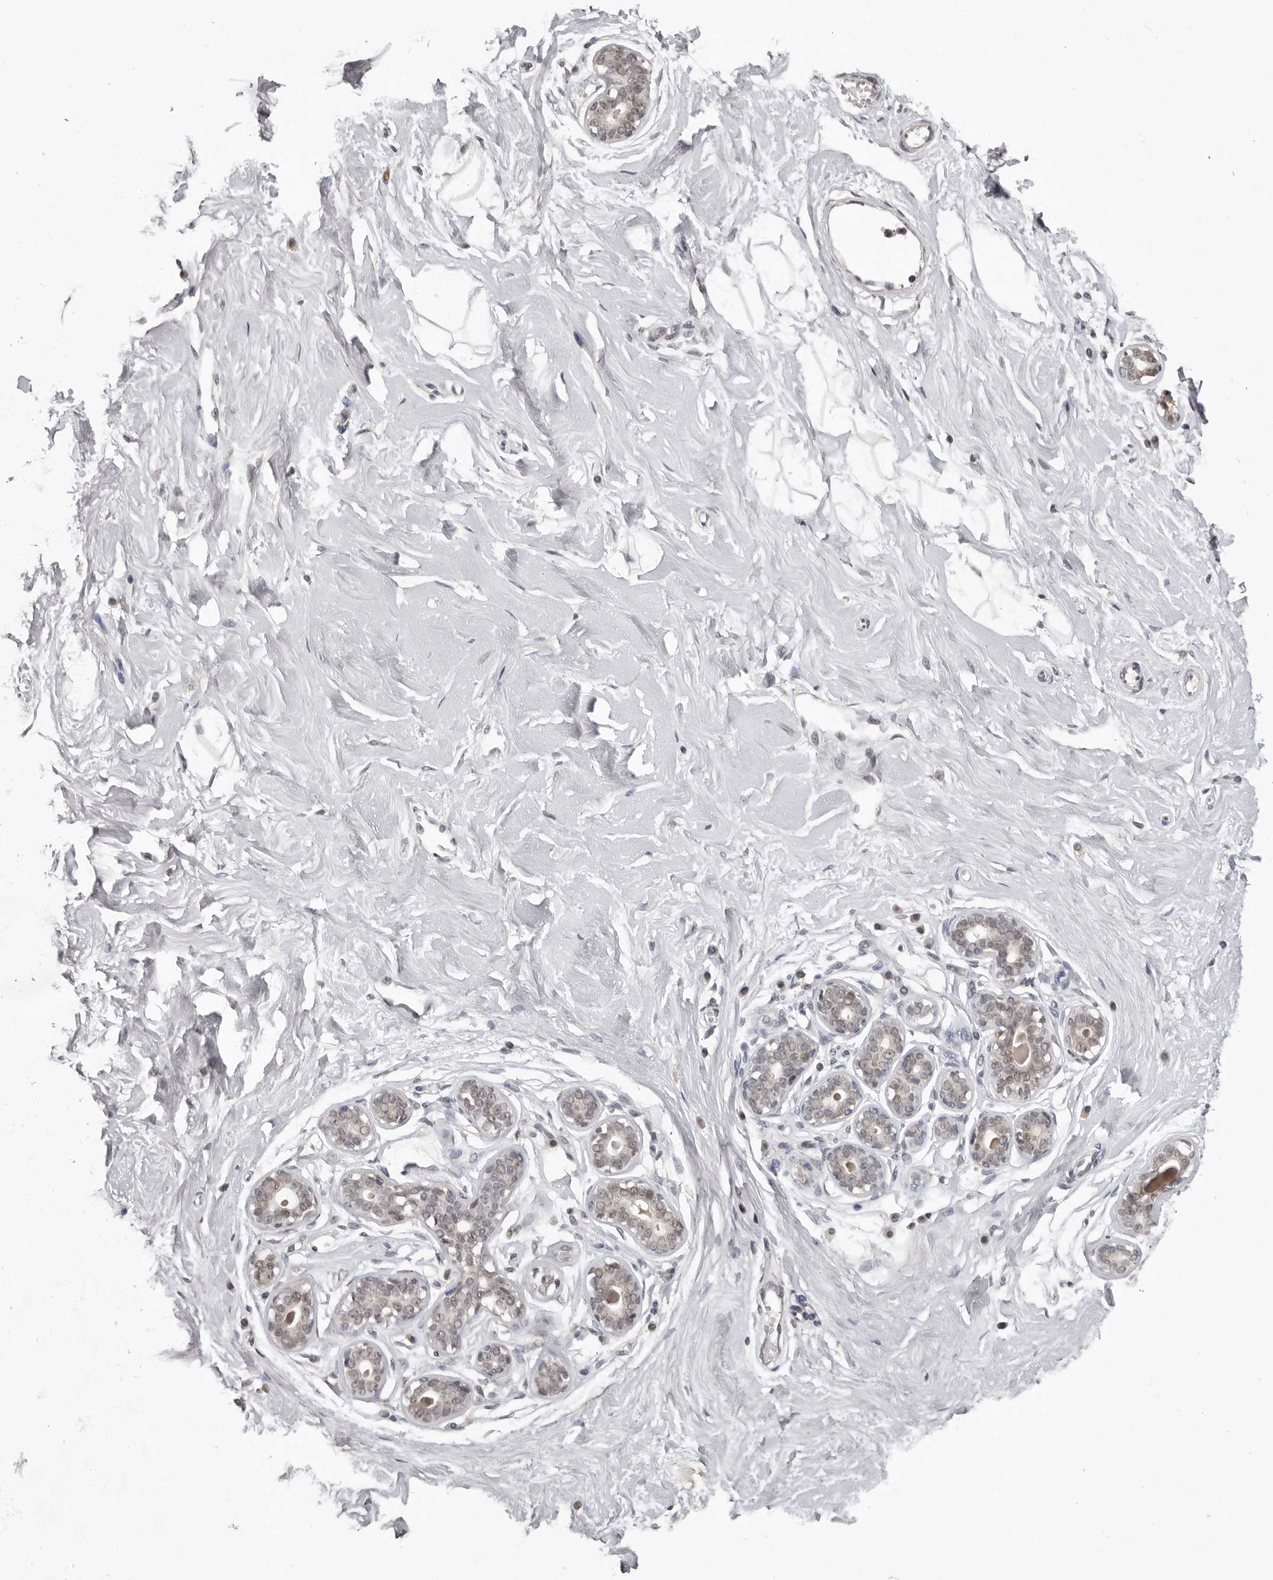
{"staining": {"intensity": "negative", "quantity": "none", "location": "none"}, "tissue": "breast", "cell_type": "Adipocytes", "image_type": "normal", "snomed": [{"axis": "morphology", "description": "Normal tissue, NOS"}, {"axis": "morphology", "description": "Adenoma, NOS"}, {"axis": "topography", "description": "Breast"}], "caption": "The histopathology image displays no significant staining in adipocytes of breast. Brightfield microscopy of immunohistochemistry stained with DAB (3,3'-diaminobenzidine) (brown) and hematoxylin (blue), captured at high magnification.", "gene": "SRCAP", "patient": {"sex": "female", "age": 23}}